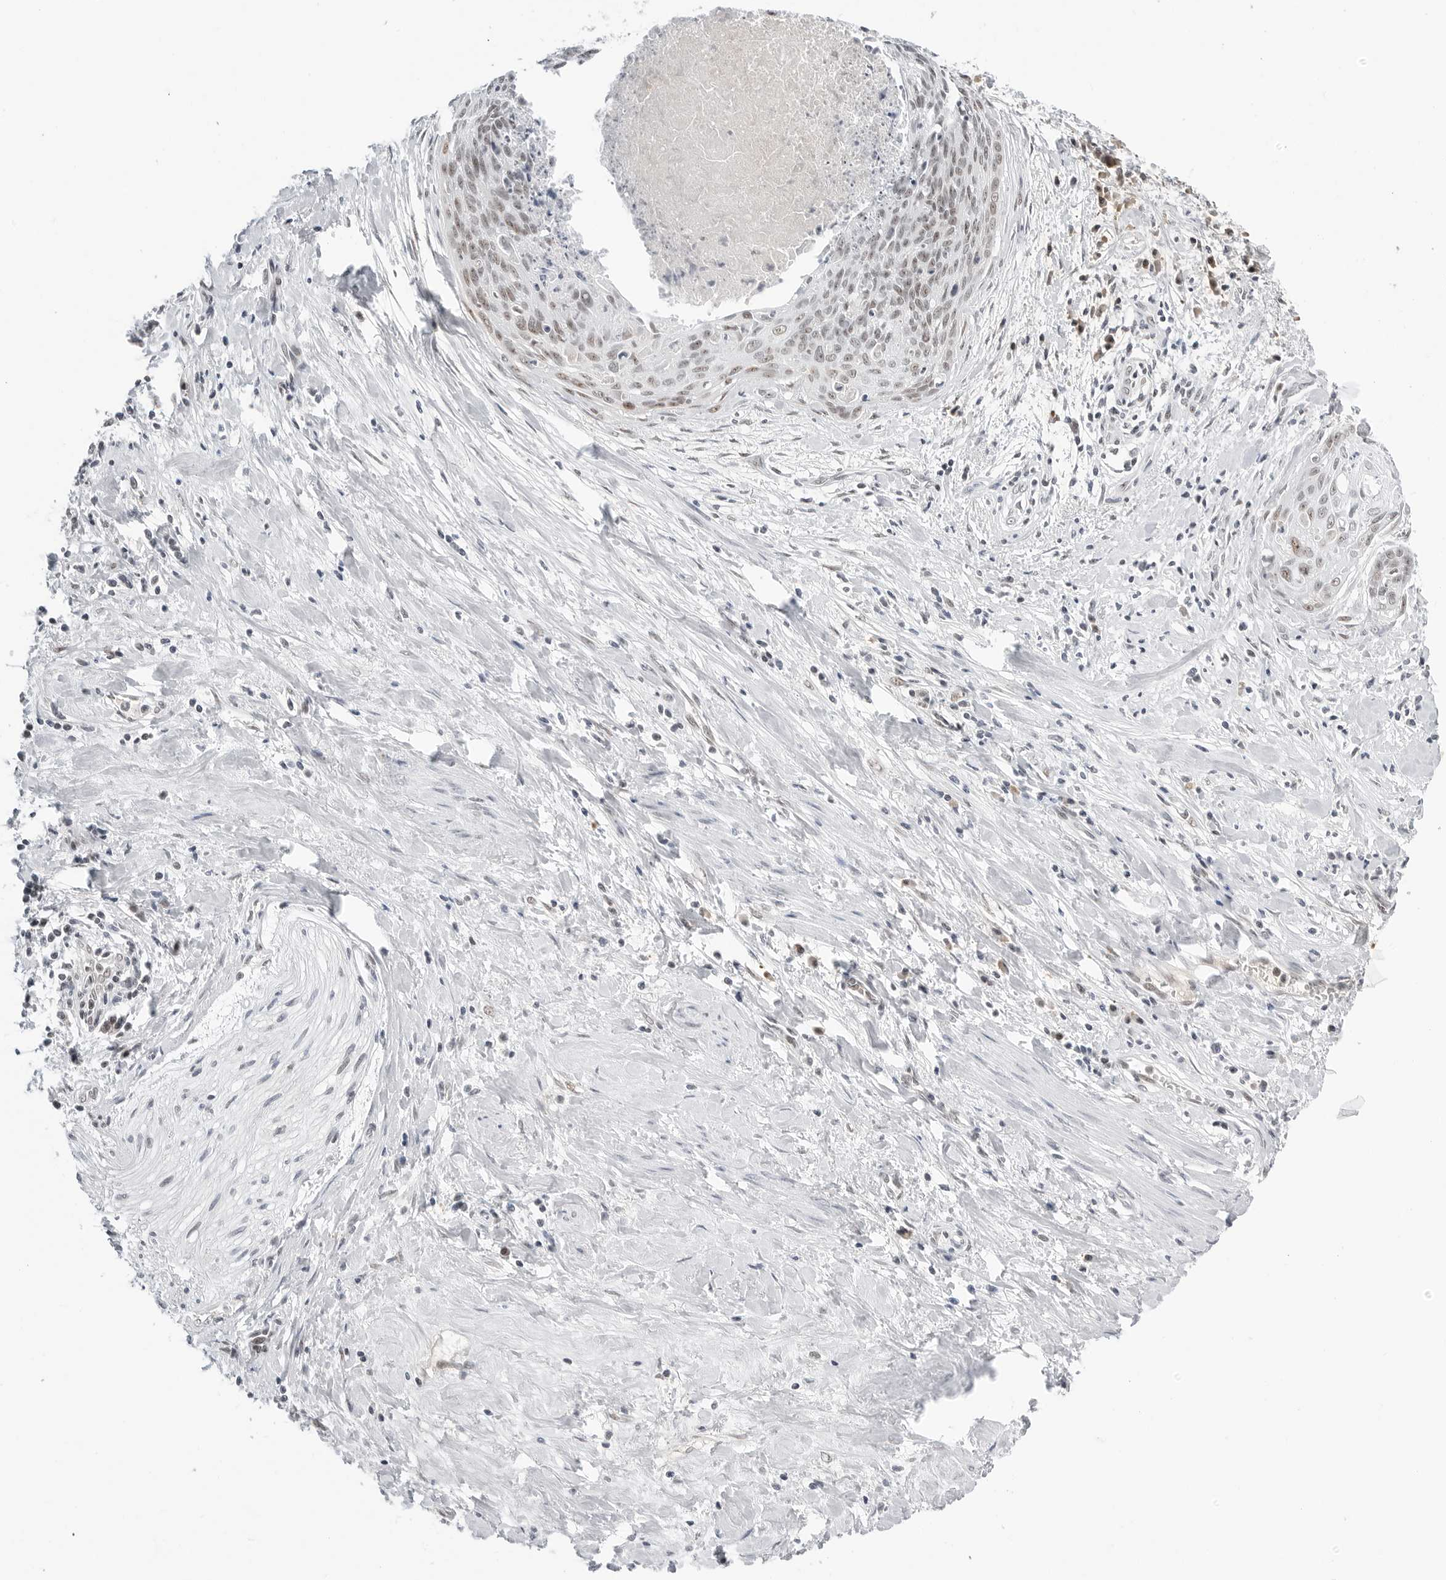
{"staining": {"intensity": "weak", "quantity": "25%-75%", "location": "nuclear"}, "tissue": "cervical cancer", "cell_type": "Tumor cells", "image_type": "cancer", "snomed": [{"axis": "morphology", "description": "Squamous cell carcinoma, NOS"}, {"axis": "topography", "description": "Cervix"}], "caption": "This is a histology image of immunohistochemistry staining of cervical cancer (squamous cell carcinoma), which shows weak expression in the nuclear of tumor cells.", "gene": "WRAP53", "patient": {"sex": "female", "age": 55}}